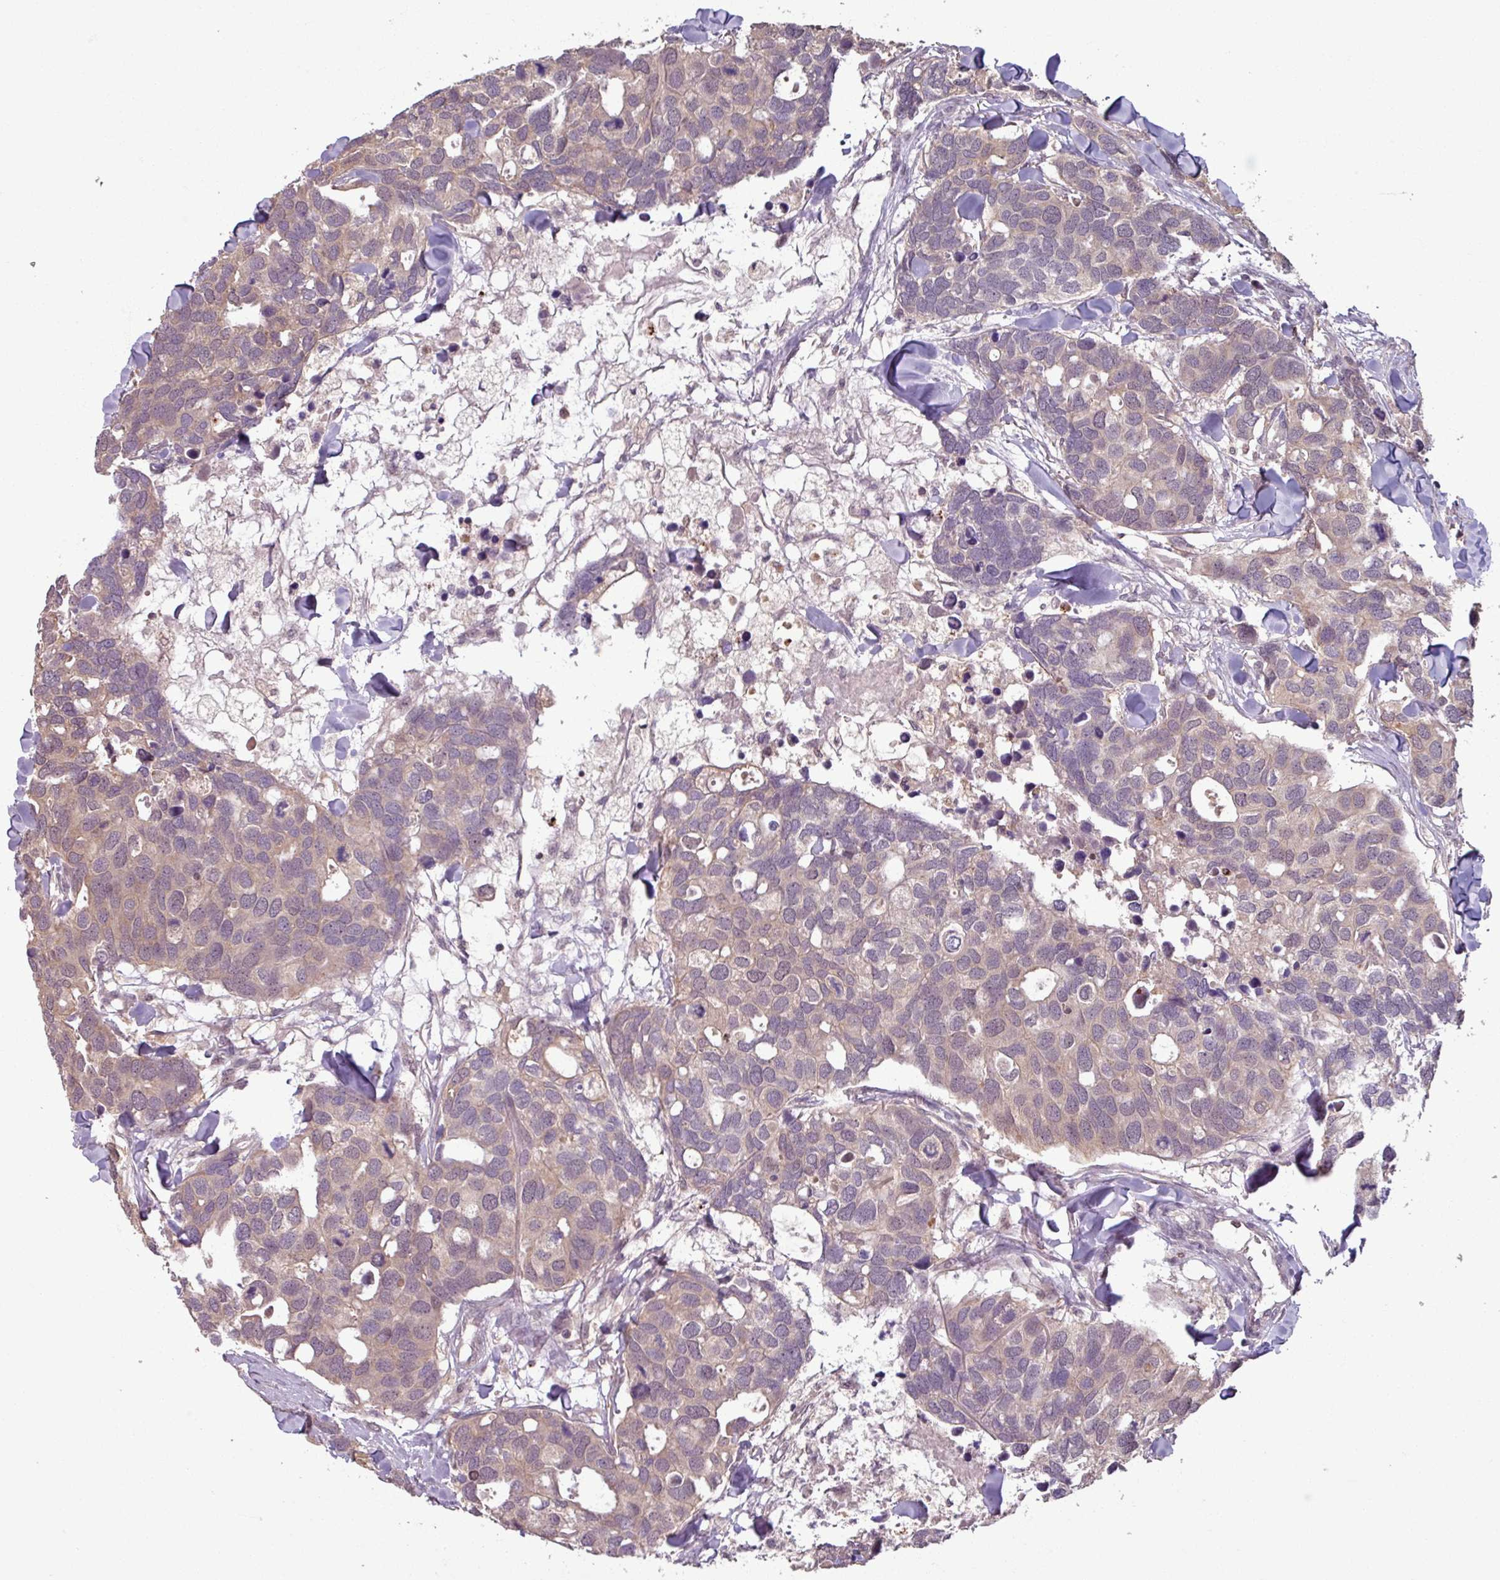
{"staining": {"intensity": "weak", "quantity": "25%-75%", "location": "cytoplasmic/membranous"}, "tissue": "breast cancer", "cell_type": "Tumor cells", "image_type": "cancer", "snomed": [{"axis": "morphology", "description": "Duct carcinoma"}, {"axis": "topography", "description": "Breast"}], "caption": "Breast cancer (infiltrating ductal carcinoma) was stained to show a protein in brown. There is low levels of weak cytoplasmic/membranous expression in approximately 25%-75% of tumor cells.", "gene": "OR6B1", "patient": {"sex": "female", "age": 83}}